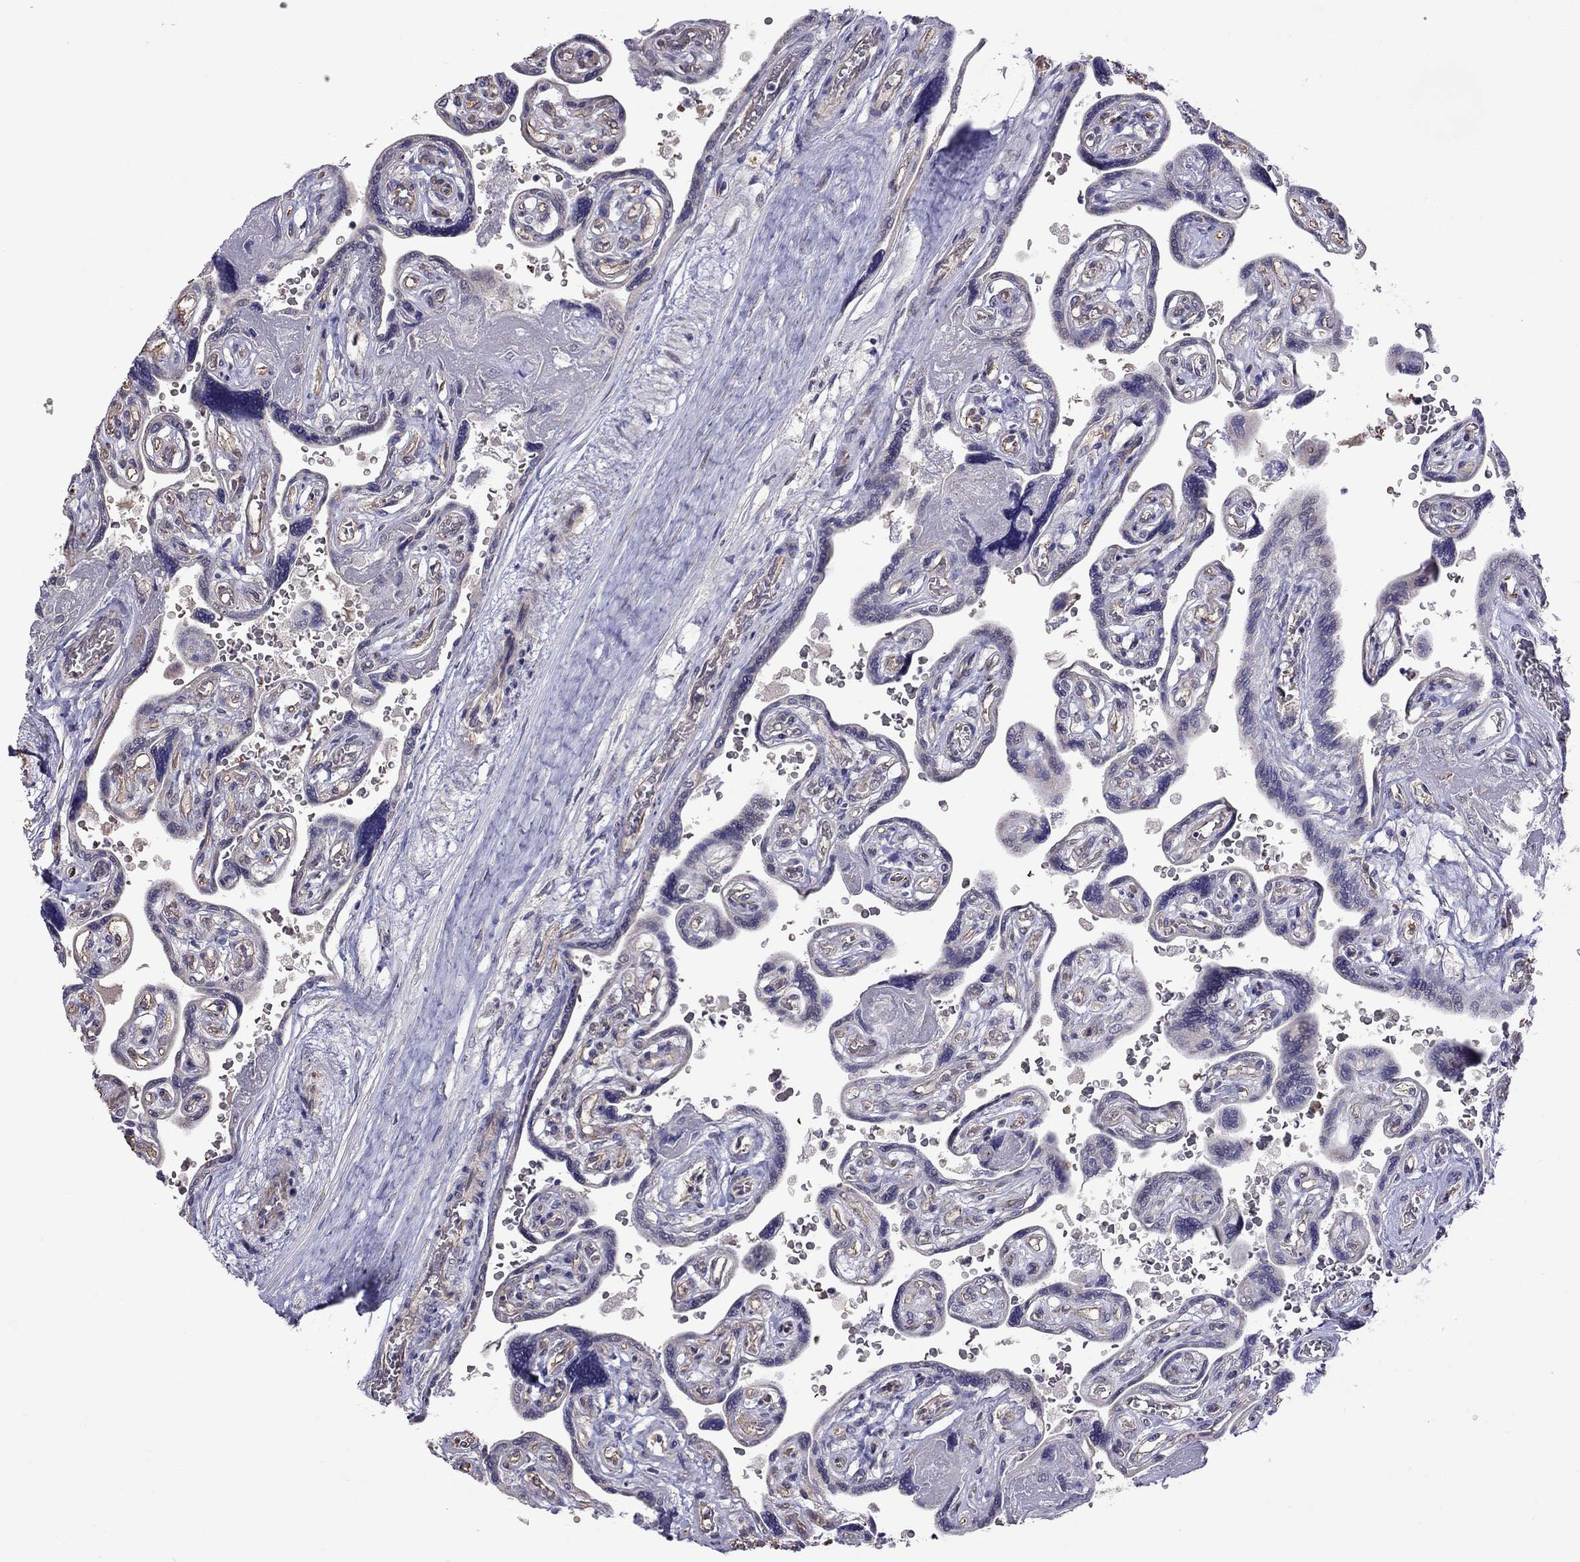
{"staining": {"intensity": "moderate", "quantity": "<25%", "location": "cytoplasmic/membranous"}, "tissue": "placenta", "cell_type": "Decidual cells", "image_type": "normal", "snomed": [{"axis": "morphology", "description": "Normal tissue, NOS"}, {"axis": "topography", "description": "Placenta"}], "caption": "This histopathology image exhibits benign placenta stained with immunohistochemistry to label a protein in brown. The cytoplasmic/membranous of decidual cells show moderate positivity for the protein. Nuclei are counter-stained blue.", "gene": "ADAM28", "patient": {"sex": "female", "age": 32}}